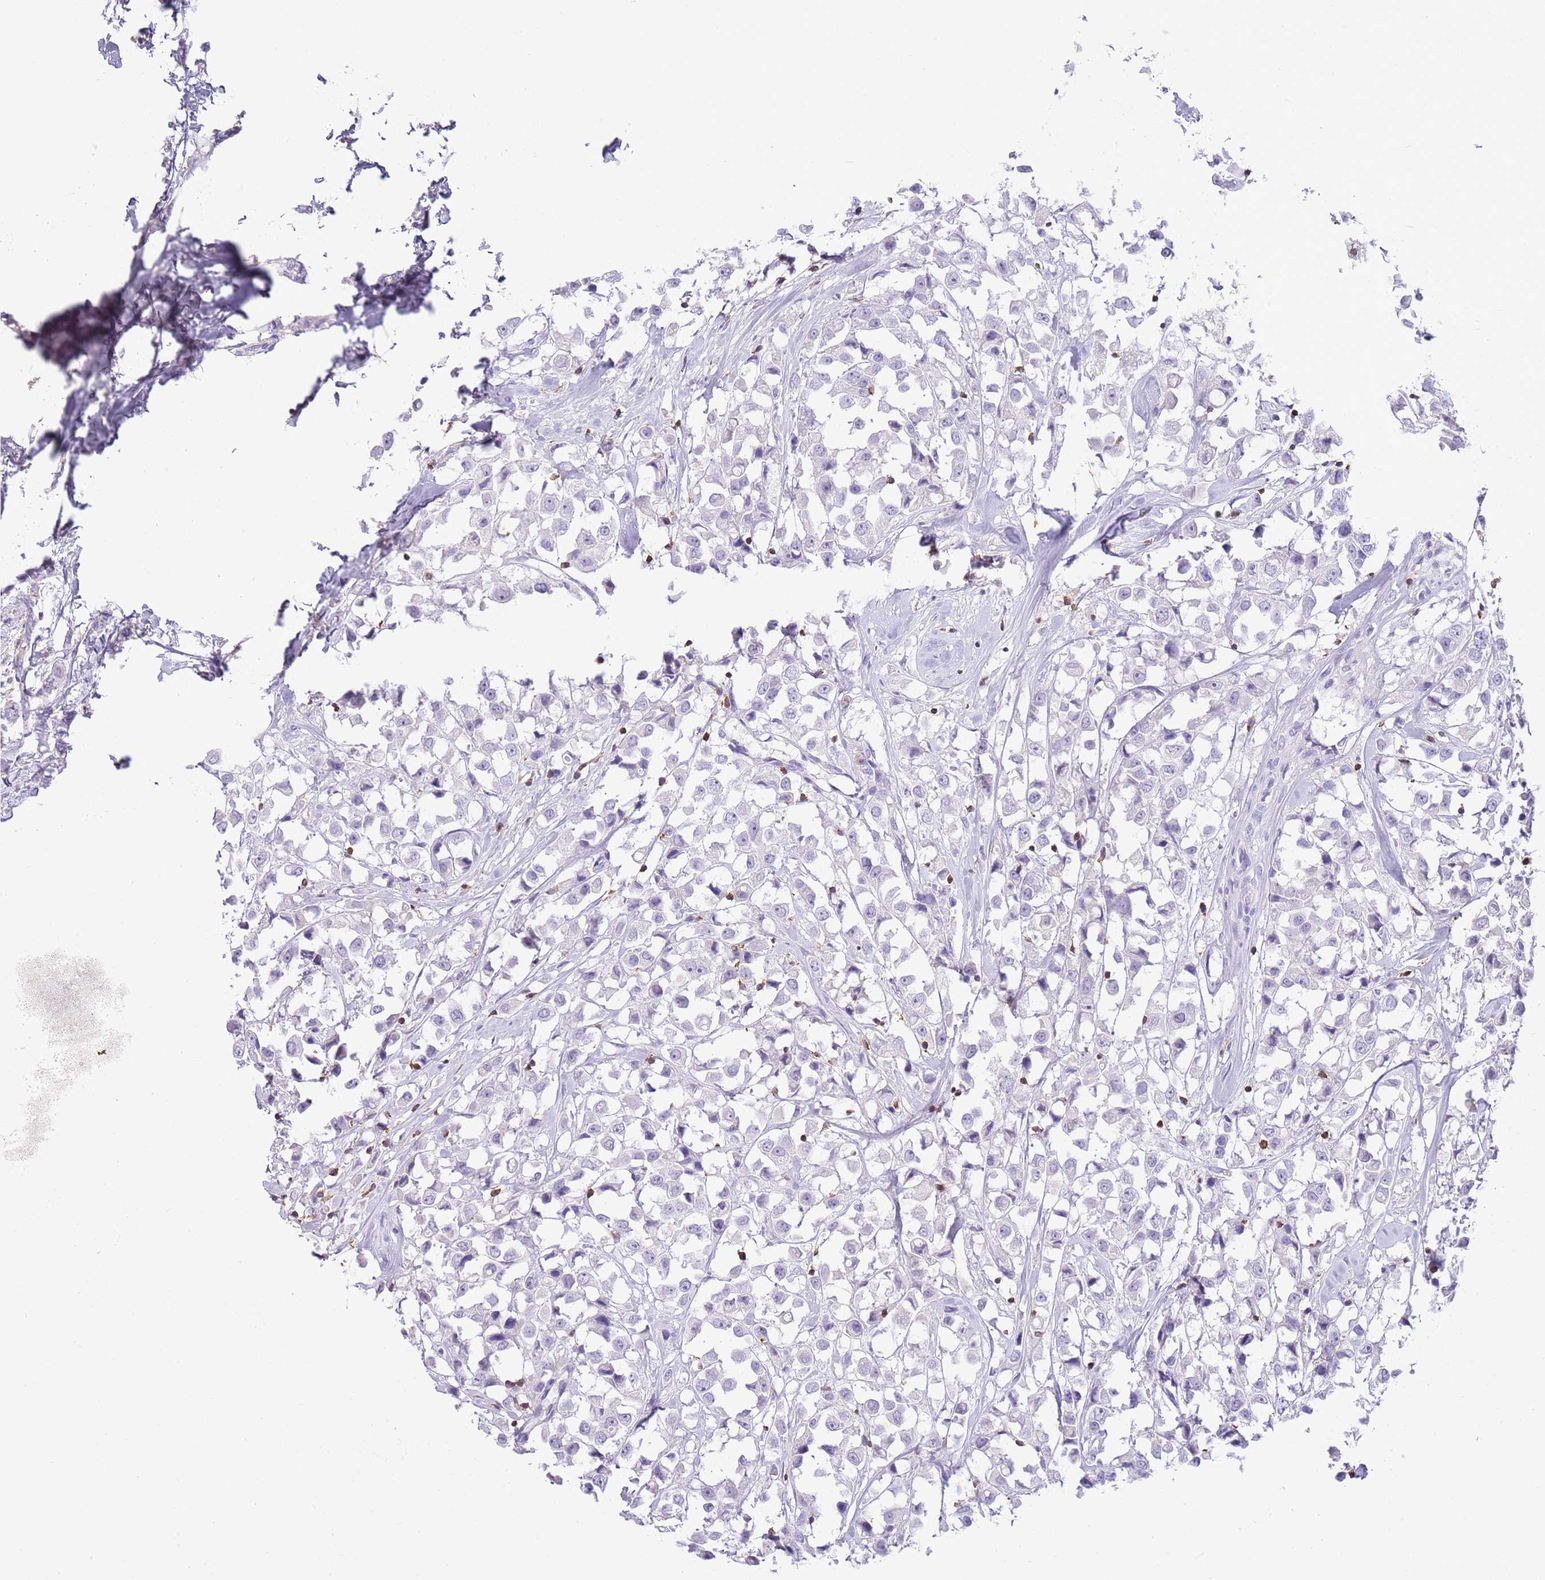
{"staining": {"intensity": "negative", "quantity": "none", "location": "none"}, "tissue": "breast cancer", "cell_type": "Tumor cells", "image_type": "cancer", "snomed": [{"axis": "morphology", "description": "Duct carcinoma"}, {"axis": "topography", "description": "Breast"}], "caption": "The histopathology image reveals no significant staining in tumor cells of infiltrating ductal carcinoma (breast).", "gene": "OR4Q3", "patient": {"sex": "female", "age": 61}}